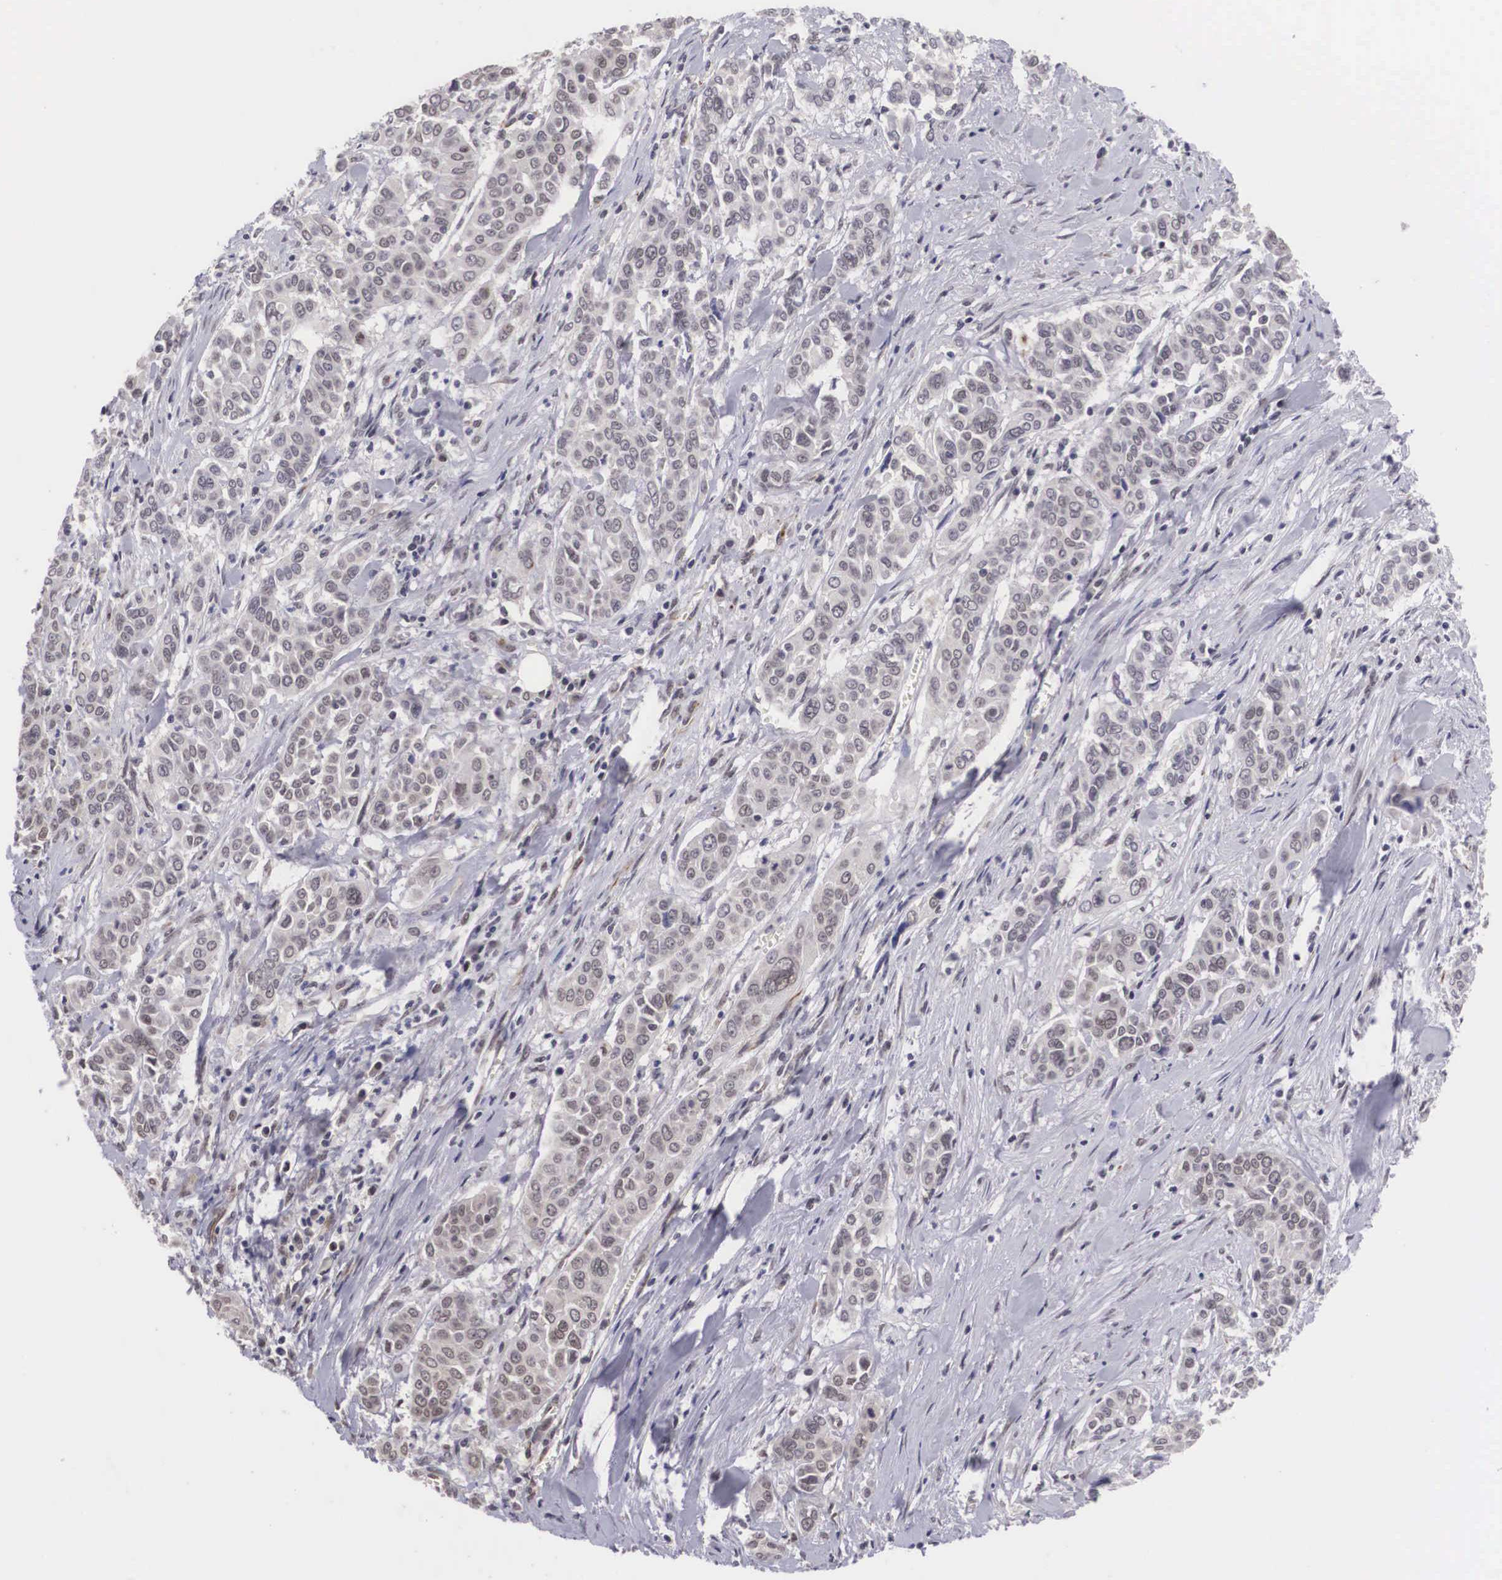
{"staining": {"intensity": "negative", "quantity": "none", "location": "none"}, "tissue": "pancreatic cancer", "cell_type": "Tumor cells", "image_type": "cancer", "snomed": [{"axis": "morphology", "description": "Adenocarcinoma, NOS"}, {"axis": "topography", "description": "Pancreas"}], "caption": "The photomicrograph reveals no significant expression in tumor cells of adenocarcinoma (pancreatic).", "gene": "MORC2", "patient": {"sex": "female", "age": 52}}